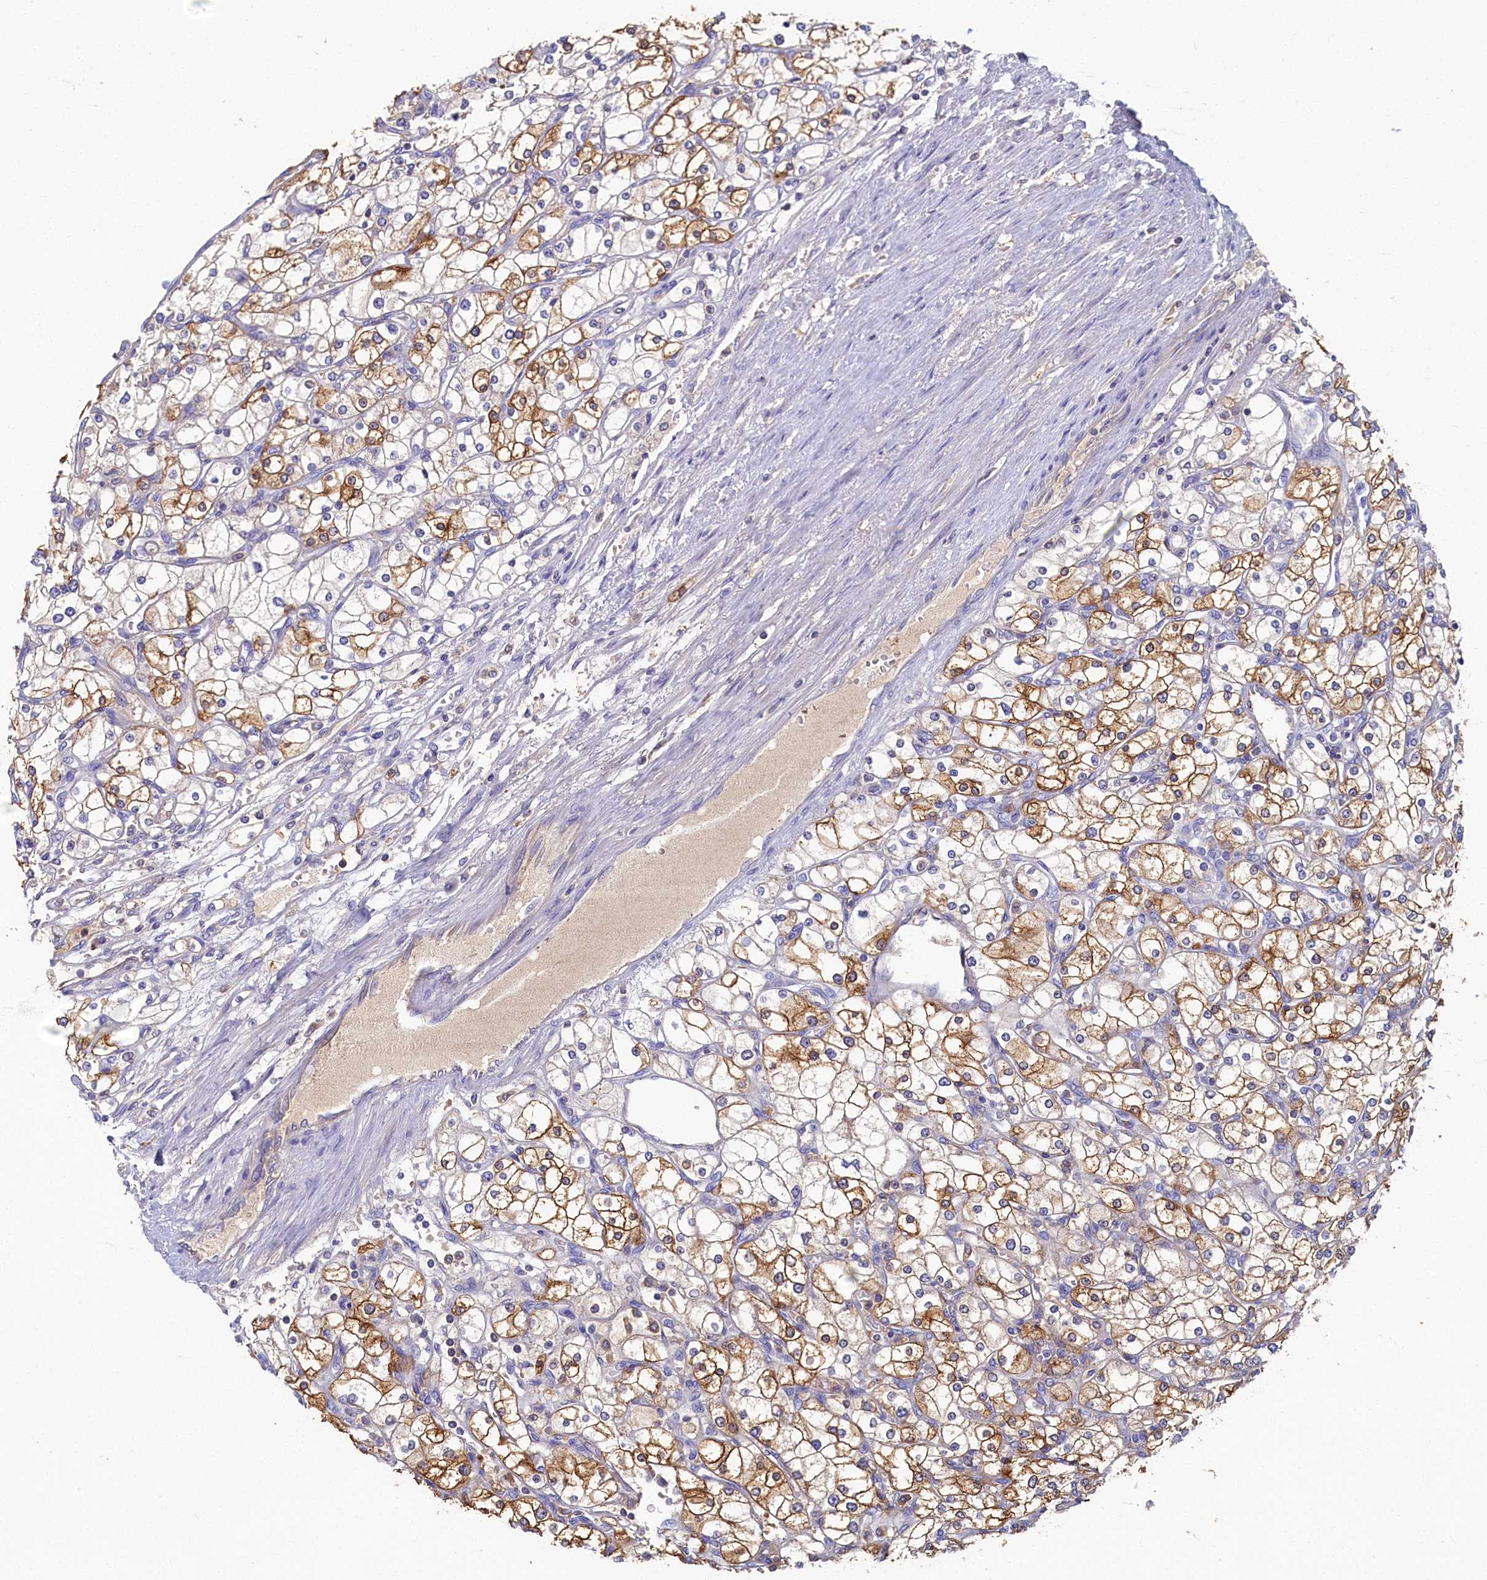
{"staining": {"intensity": "moderate", "quantity": "25%-75%", "location": "cytoplasmic/membranous"}, "tissue": "renal cancer", "cell_type": "Tumor cells", "image_type": "cancer", "snomed": [{"axis": "morphology", "description": "Adenocarcinoma, NOS"}, {"axis": "topography", "description": "Kidney"}], "caption": "Immunohistochemistry (DAB (3,3'-diaminobenzidine)) staining of human renal cancer (adenocarcinoma) demonstrates moderate cytoplasmic/membranous protein expression in about 25%-75% of tumor cells.", "gene": "TIMM8B", "patient": {"sex": "male", "age": 80}}